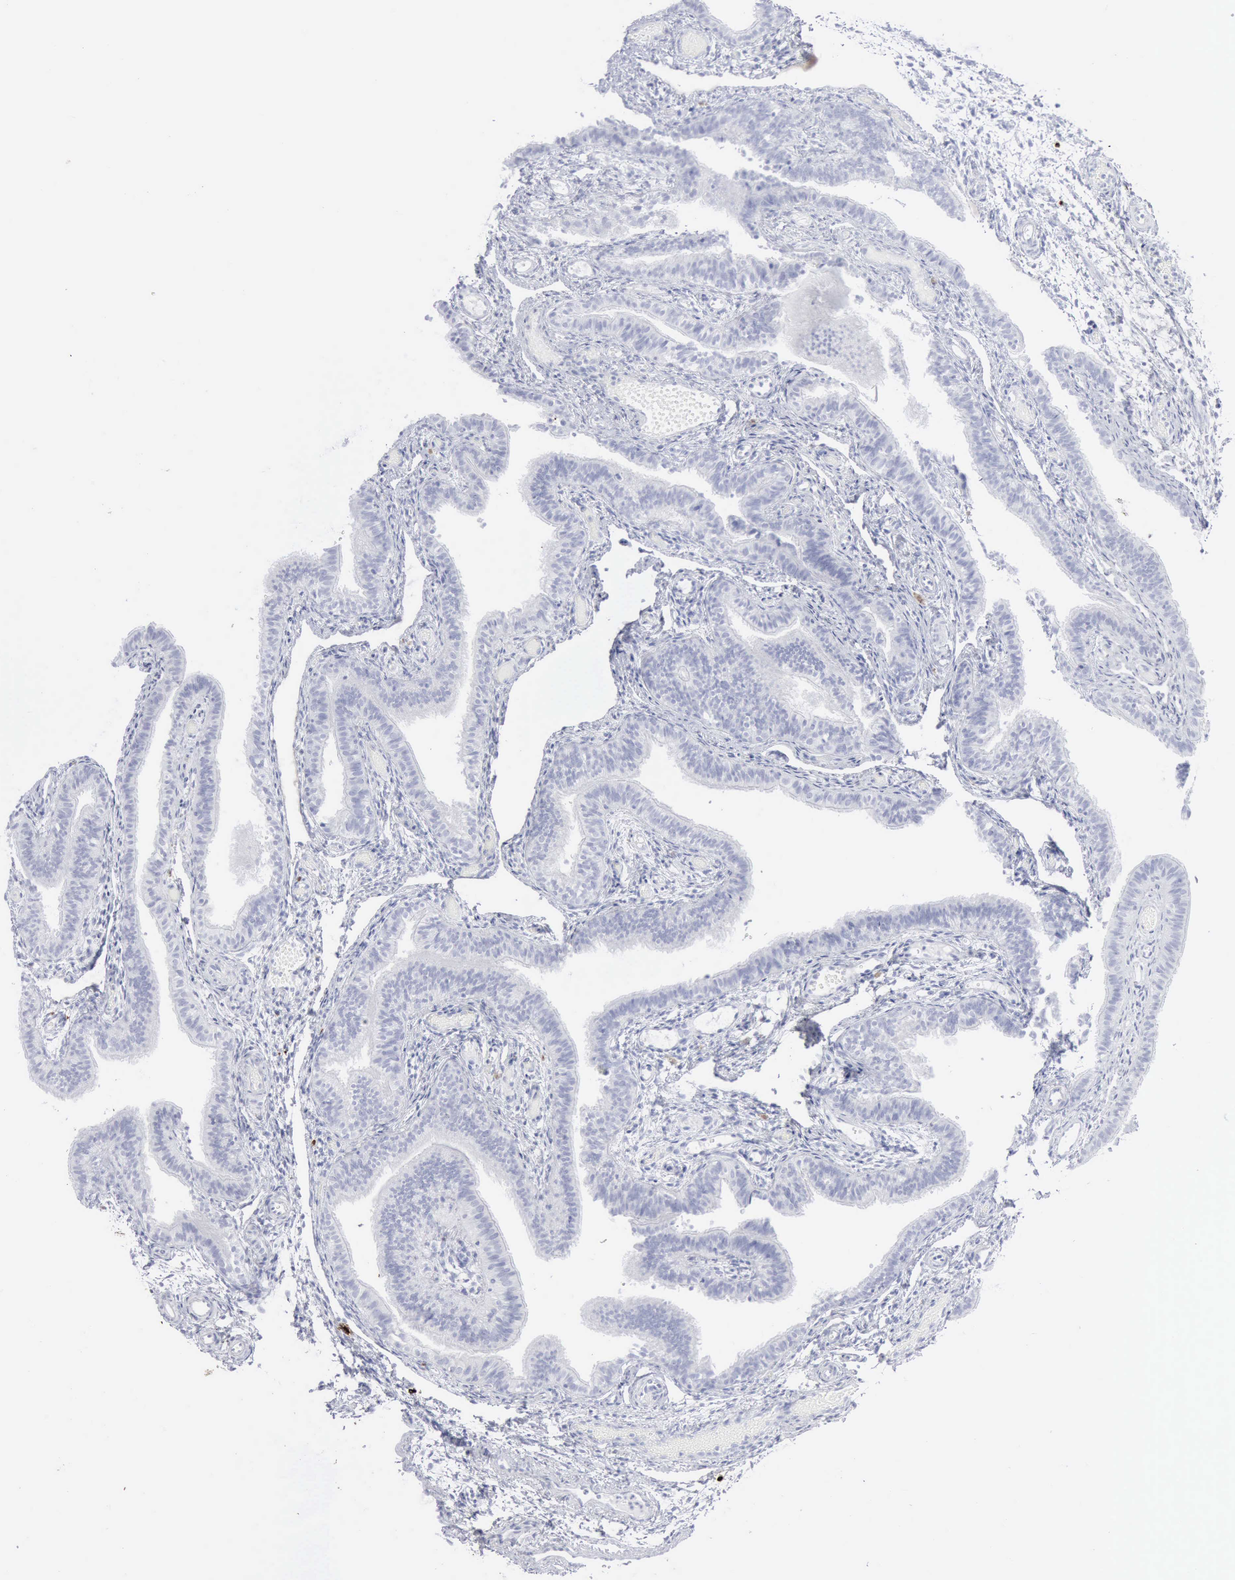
{"staining": {"intensity": "negative", "quantity": "none", "location": "none"}, "tissue": "fallopian tube", "cell_type": "Glandular cells", "image_type": "normal", "snomed": [{"axis": "morphology", "description": "Normal tissue, NOS"}, {"axis": "morphology", "description": "Dermoid, NOS"}, {"axis": "topography", "description": "Fallopian tube"}], "caption": "Immunohistochemical staining of benign human fallopian tube displays no significant staining in glandular cells.", "gene": "CMA1", "patient": {"sex": "female", "age": 33}}